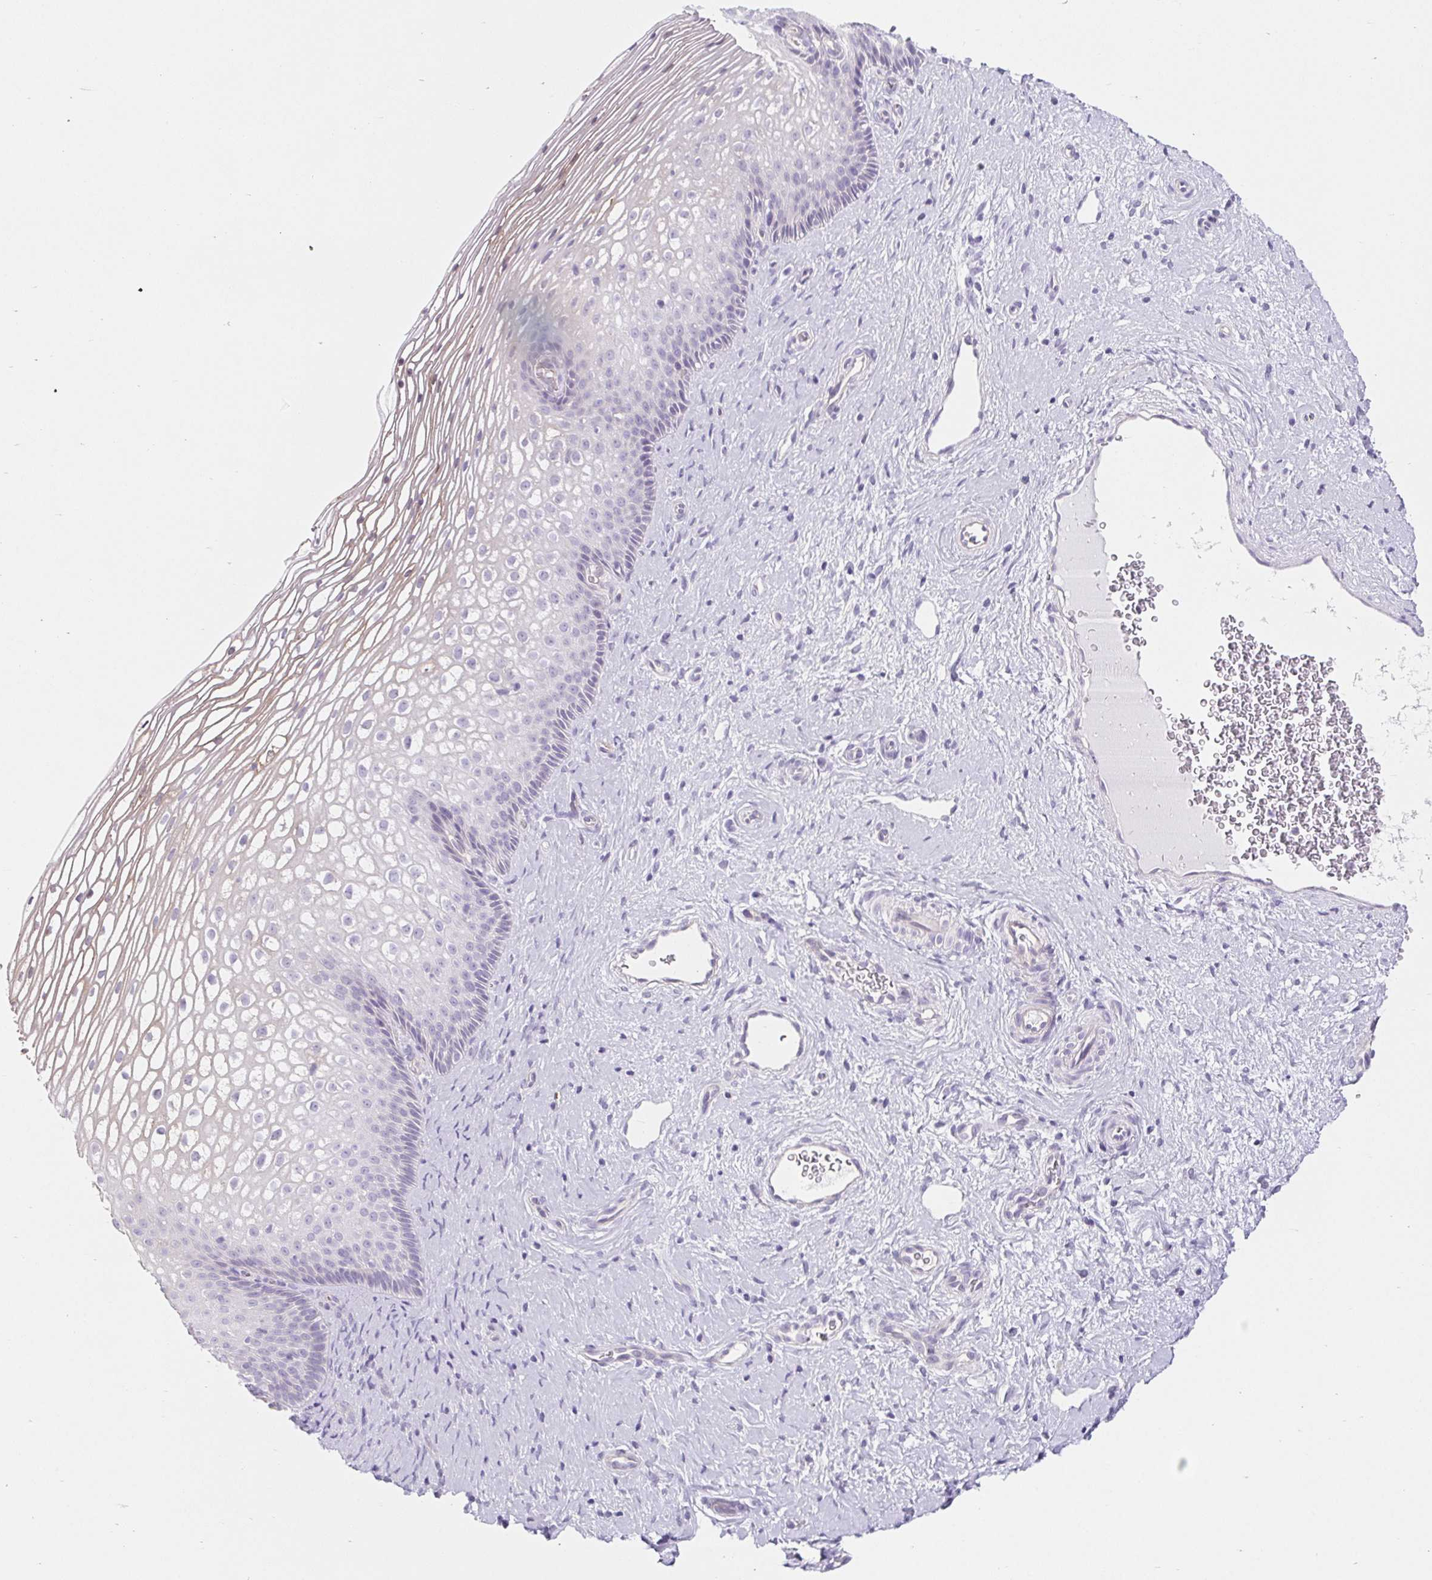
{"staining": {"intensity": "moderate", "quantity": "<25%", "location": "cytoplasmic/membranous"}, "tissue": "cervix", "cell_type": "Glandular cells", "image_type": "normal", "snomed": [{"axis": "morphology", "description": "Normal tissue, NOS"}, {"axis": "topography", "description": "Cervix"}], "caption": "A brown stain shows moderate cytoplasmic/membranous positivity of a protein in glandular cells of benign cervix. The staining was performed using DAB (3,3'-diaminobenzidine) to visualize the protein expression in brown, while the nuclei were stained in blue with hematoxylin (Magnification: 20x).", "gene": "BCAS1", "patient": {"sex": "female", "age": 34}}